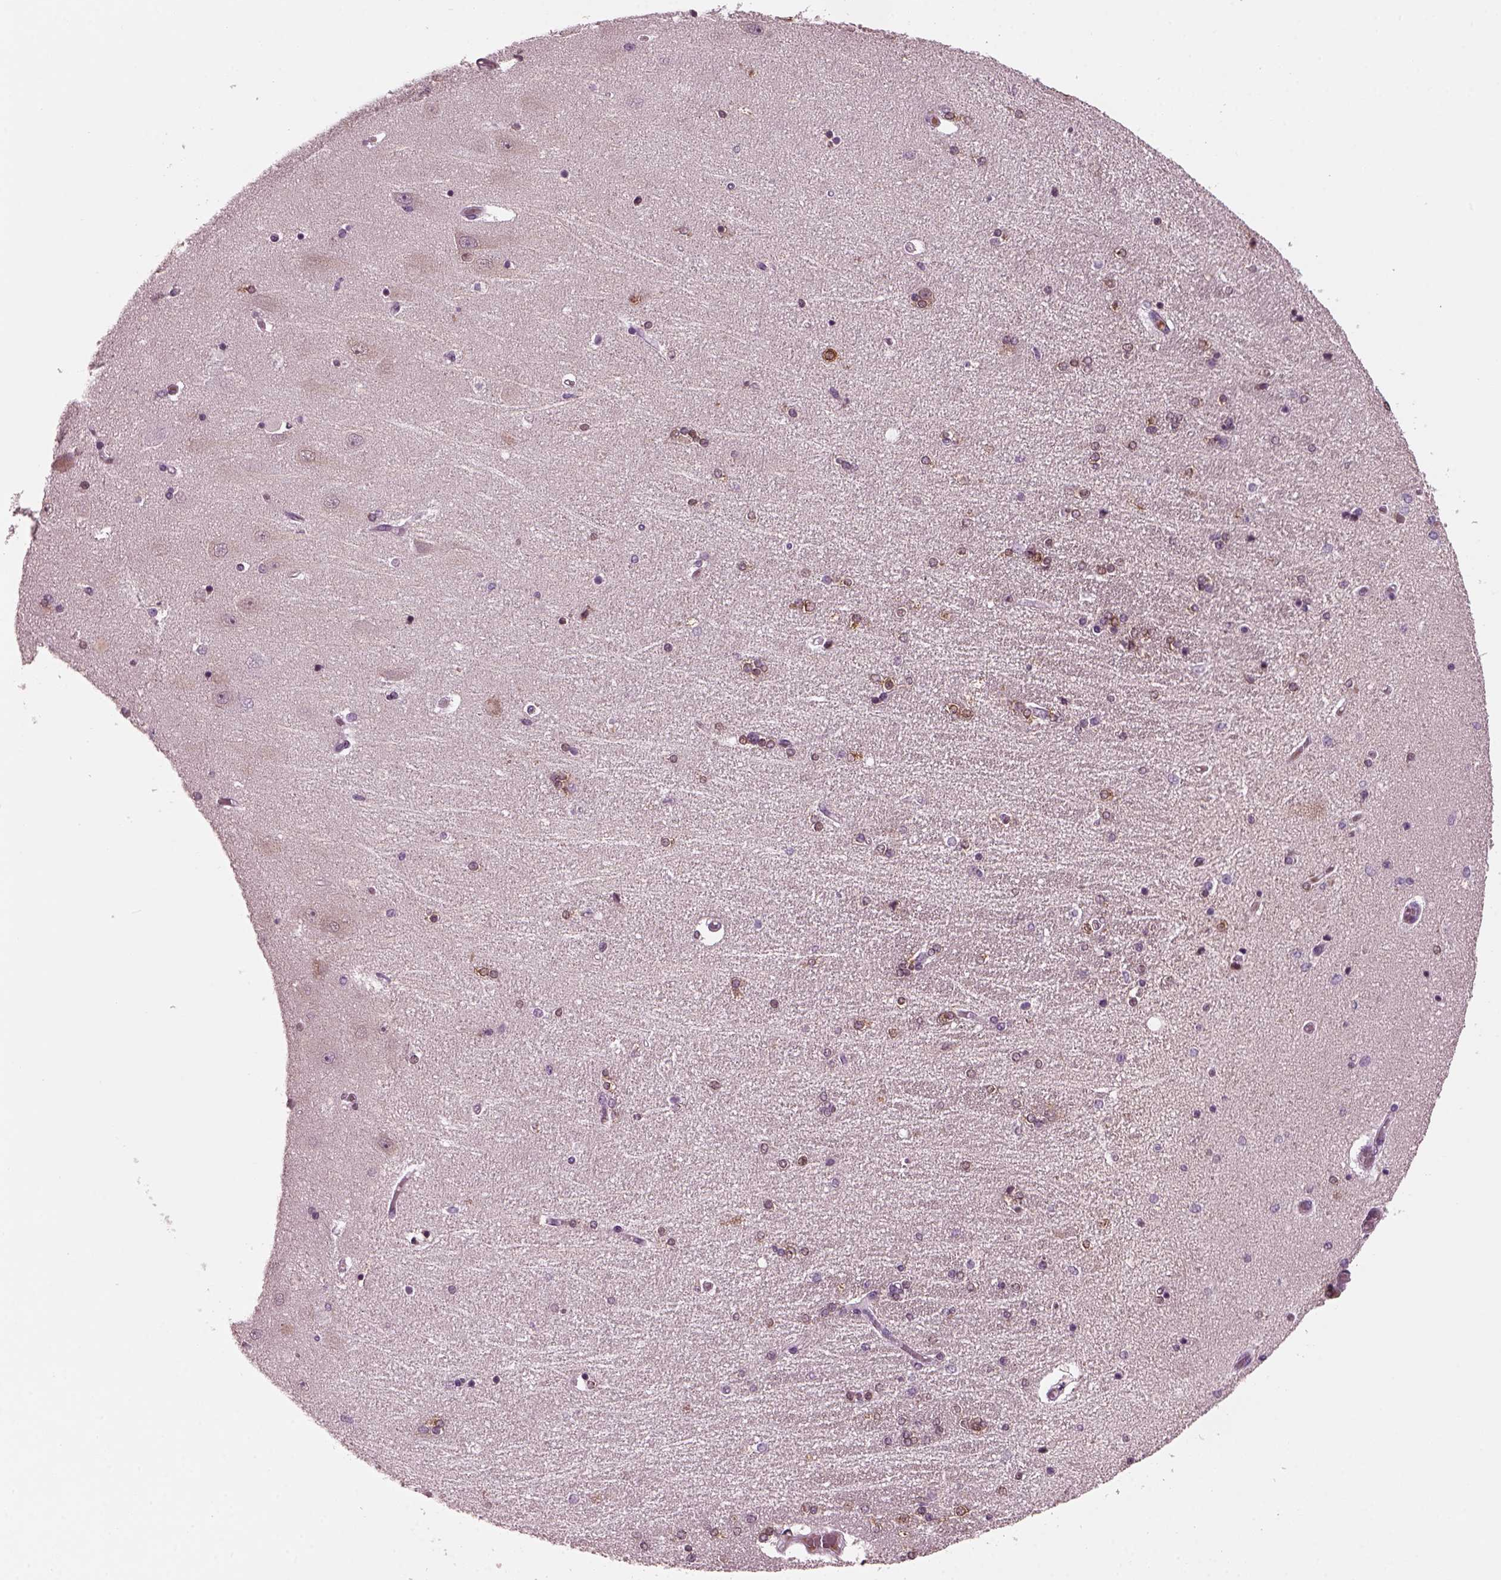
{"staining": {"intensity": "strong", "quantity": "<25%", "location": "cytoplasmic/membranous"}, "tissue": "hippocampus", "cell_type": "Glial cells", "image_type": "normal", "snomed": [{"axis": "morphology", "description": "Normal tissue, NOS"}, {"axis": "topography", "description": "Hippocampus"}], "caption": "This is an image of IHC staining of normal hippocampus, which shows strong positivity in the cytoplasmic/membranous of glial cells.", "gene": "DPYSL5", "patient": {"sex": "female", "age": 54}}